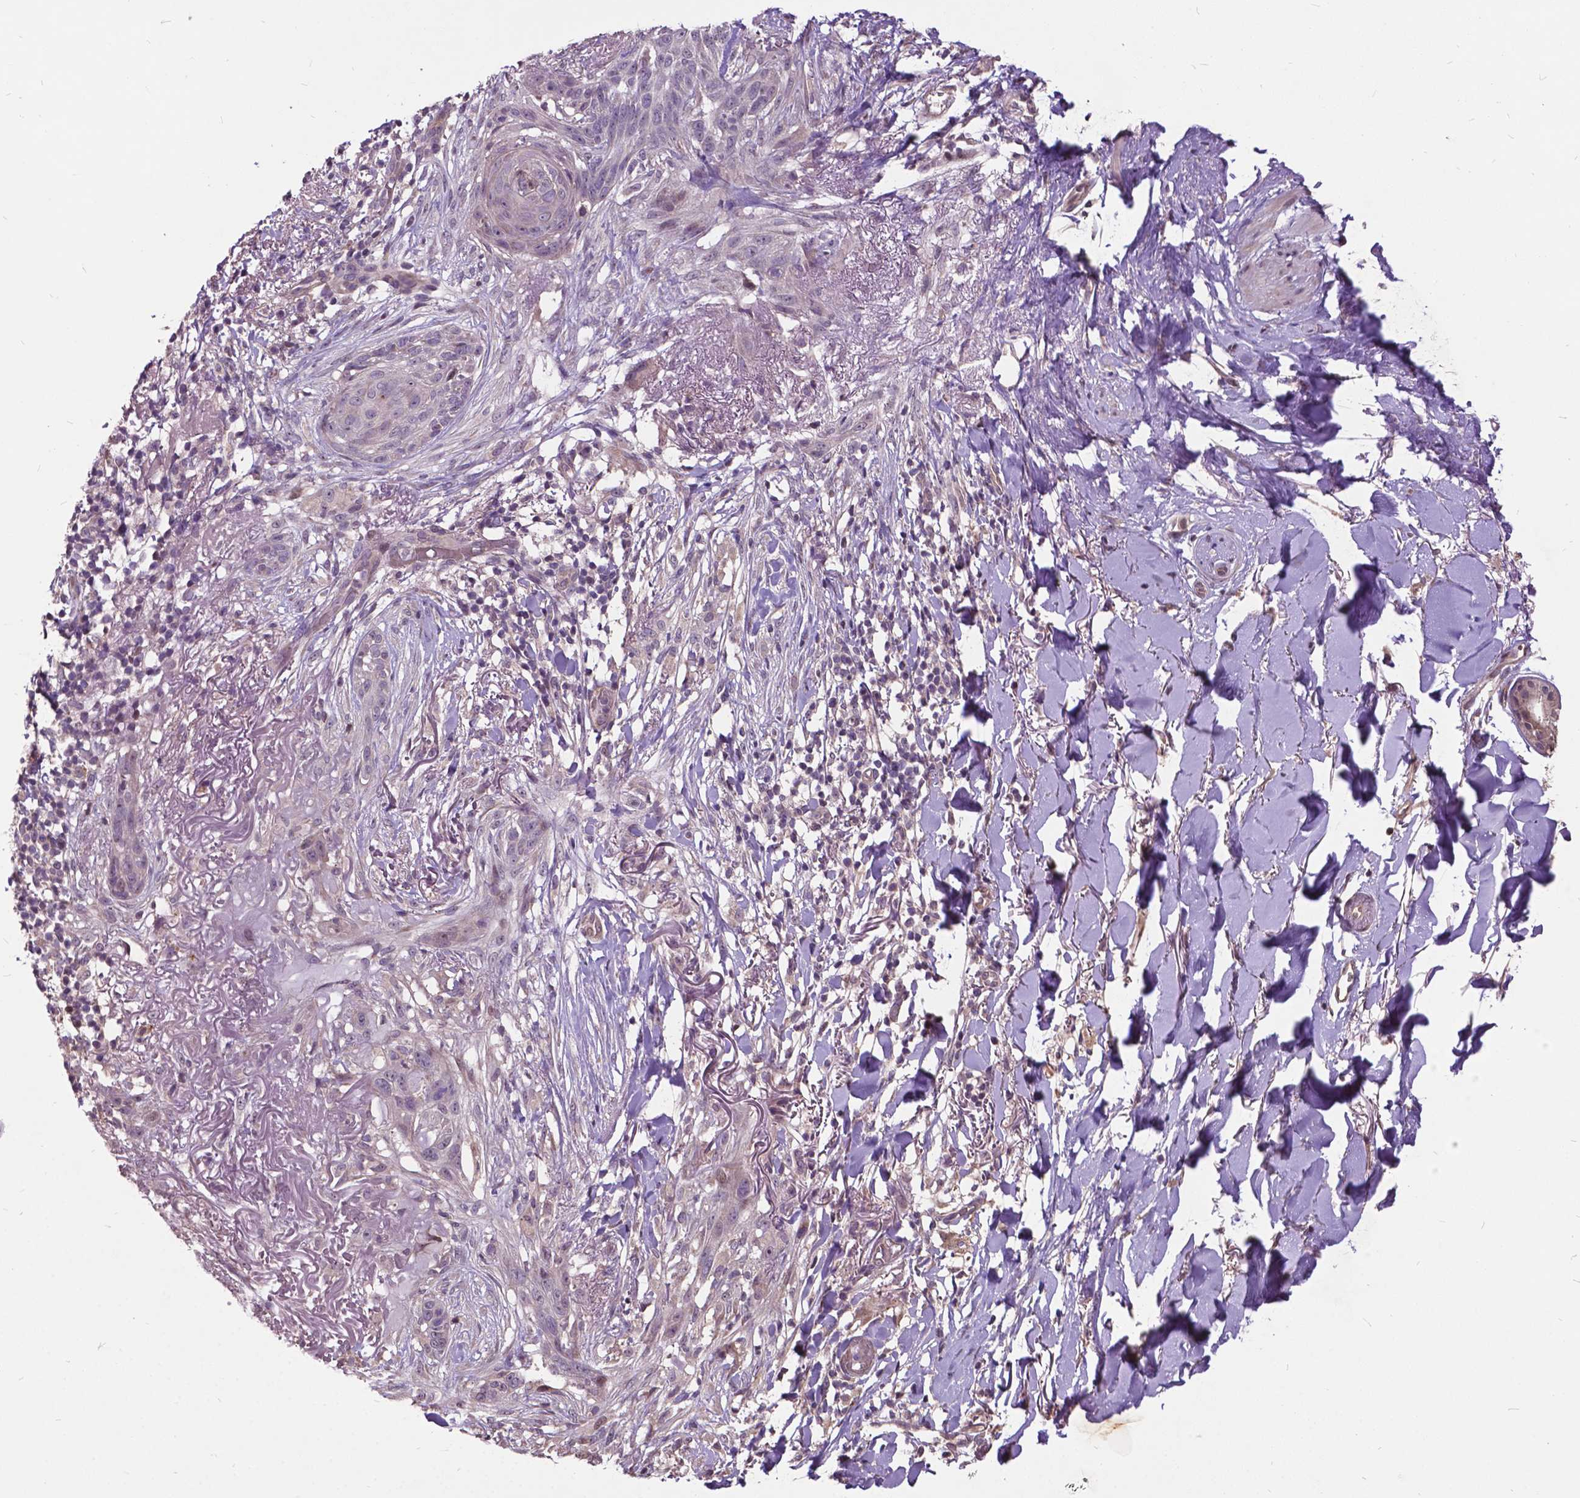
{"staining": {"intensity": "negative", "quantity": "none", "location": "none"}, "tissue": "skin cancer", "cell_type": "Tumor cells", "image_type": "cancer", "snomed": [{"axis": "morphology", "description": "Normal tissue, NOS"}, {"axis": "morphology", "description": "Basal cell carcinoma"}, {"axis": "topography", "description": "Skin"}], "caption": "A high-resolution histopathology image shows immunohistochemistry staining of skin cancer (basal cell carcinoma), which shows no significant positivity in tumor cells.", "gene": "AP1S3", "patient": {"sex": "male", "age": 84}}